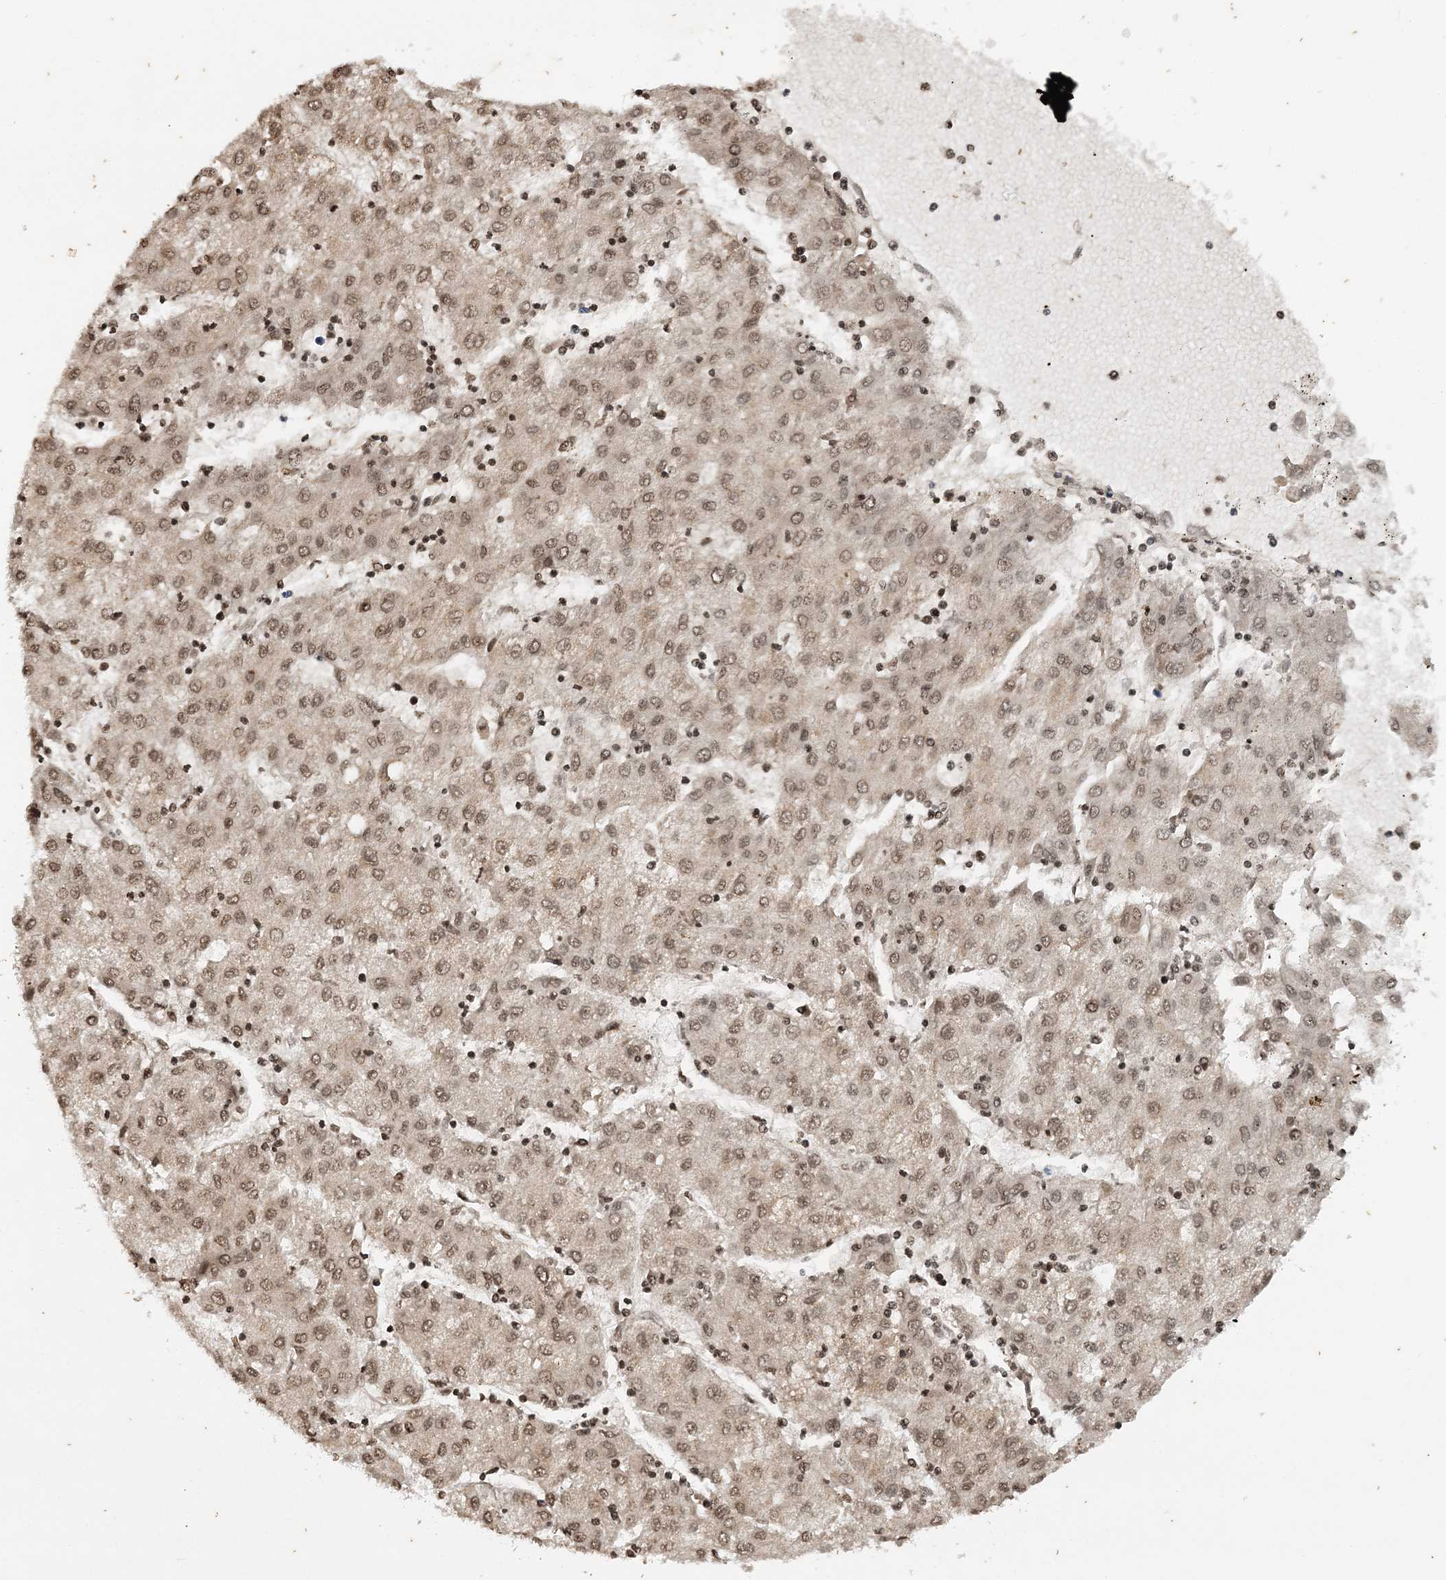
{"staining": {"intensity": "moderate", "quantity": ">75%", "location": "cytoplasmic/membranous,nuclear"}, "tissue": "liver cancer", "cell_type": "Tumor cells", "image_type": "cancer", "snomed": [{"axis": "morphology", "description": "Carcinoma, Hepatocellular, NOS"}, {"axis": "topography", "description": "Liver"}], "caption": "IHC image of hepatocellular carcinoma (liver) stained for a protein (brown), which shows medium levels of moderate cytoplasmic/membranous and nuclear staining in about >75% of tumor cells.", "gene": "NEDD9", "patient": {"sex": "male", "age": 72}}